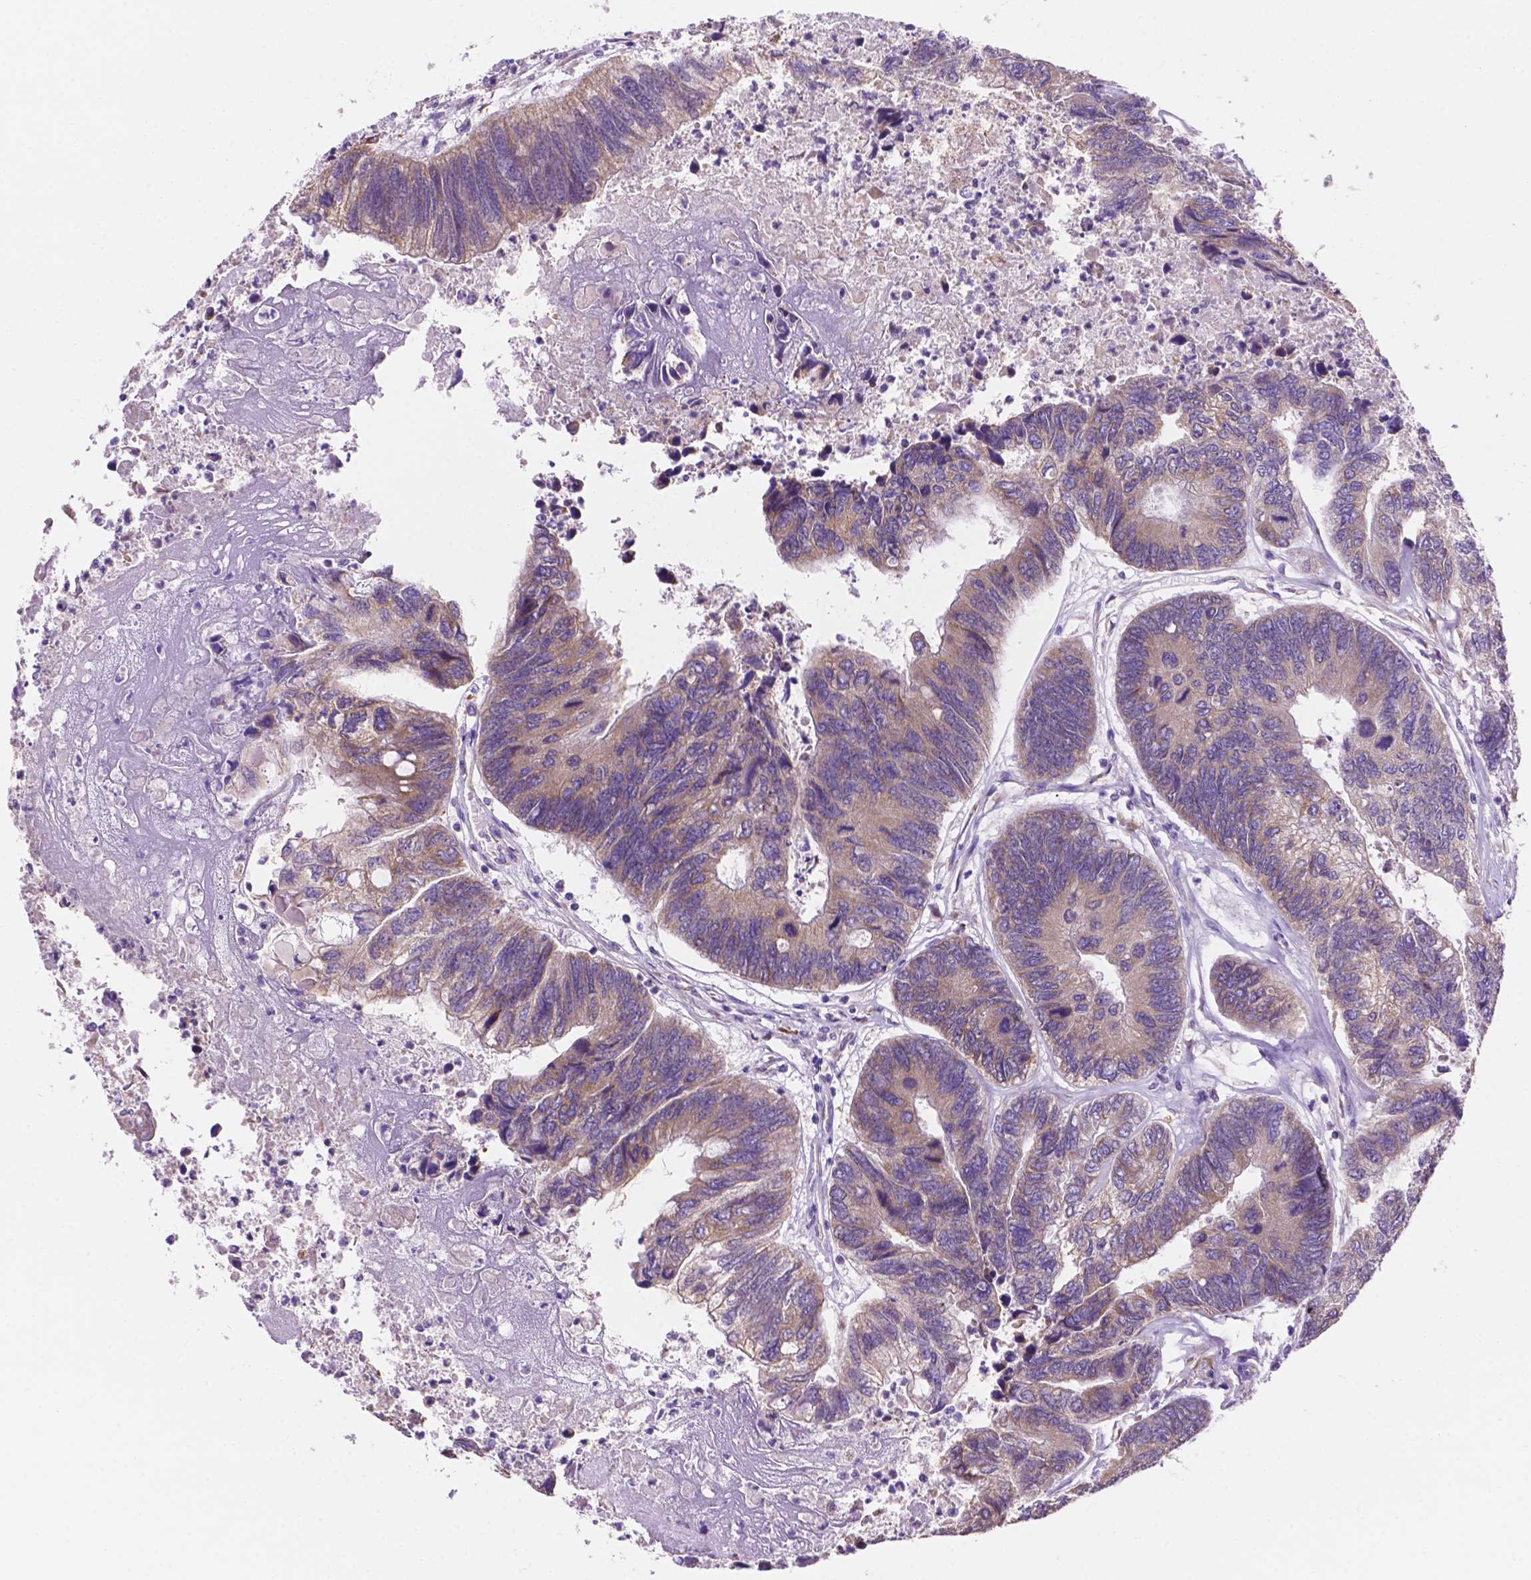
{"staining": {"intensity": "weak", "quantity": "25%-75%", "location": "cytoplasmic/membranous"}, "tissue": "colorectal cancer", "cell_type": "Tumor cells", "image_type": "cancer", "snomed": [{"axis": "morphology", "description": "Adenocarcinoma, NOS"}, {"axis": "topography", "description": "Colon"}], "caption": "Weak cytoplasmic/membranous protein positivity is present in about 25%-75% of tumor cells in colorectal cancer (adenocarcinoma).", "gene": "CEACAM7", "patient": {"sex": "female", "age": 67}}